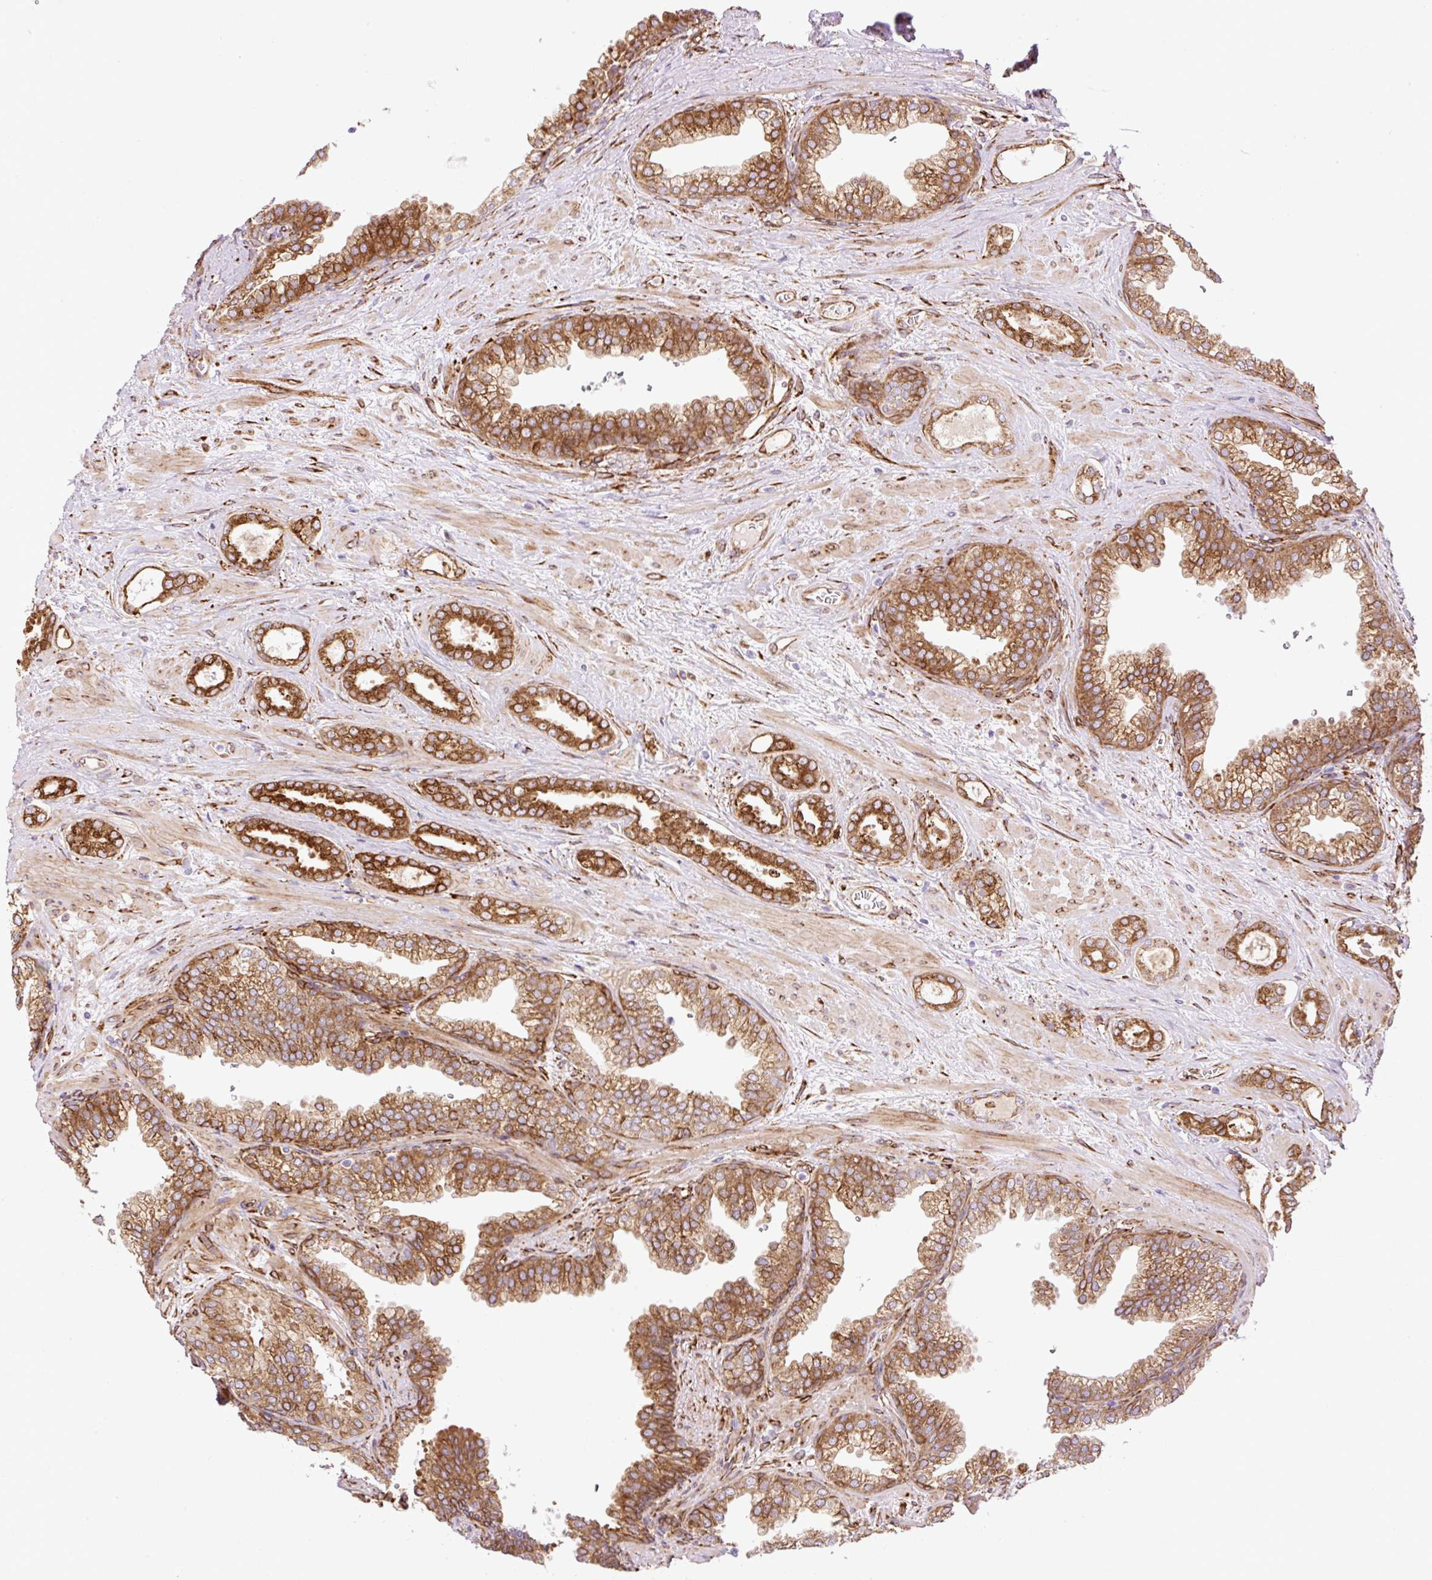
{"staining": {"intensity": "strong", "quantity": ">75%", "location": "cytoplasmic/membranous"}, "tissue": "prostate cancer", "cell_type": "Tumor cells", "image_type": "cancer", "snomed": [{"axis": "morphology", "description": "Adenocarcinoma, High grade"}, {"axis": "topography", "description": "Prostate"}], "caption": "A high-resolution histopathology image shows immunohistochemistry staining of prostate cancer, which demonstrates strong cytoplasmic/membranous staining in approximately >75% of tumor cells.", "gene": "RAB30", "patient": {"sex": "male", "age": 58}}